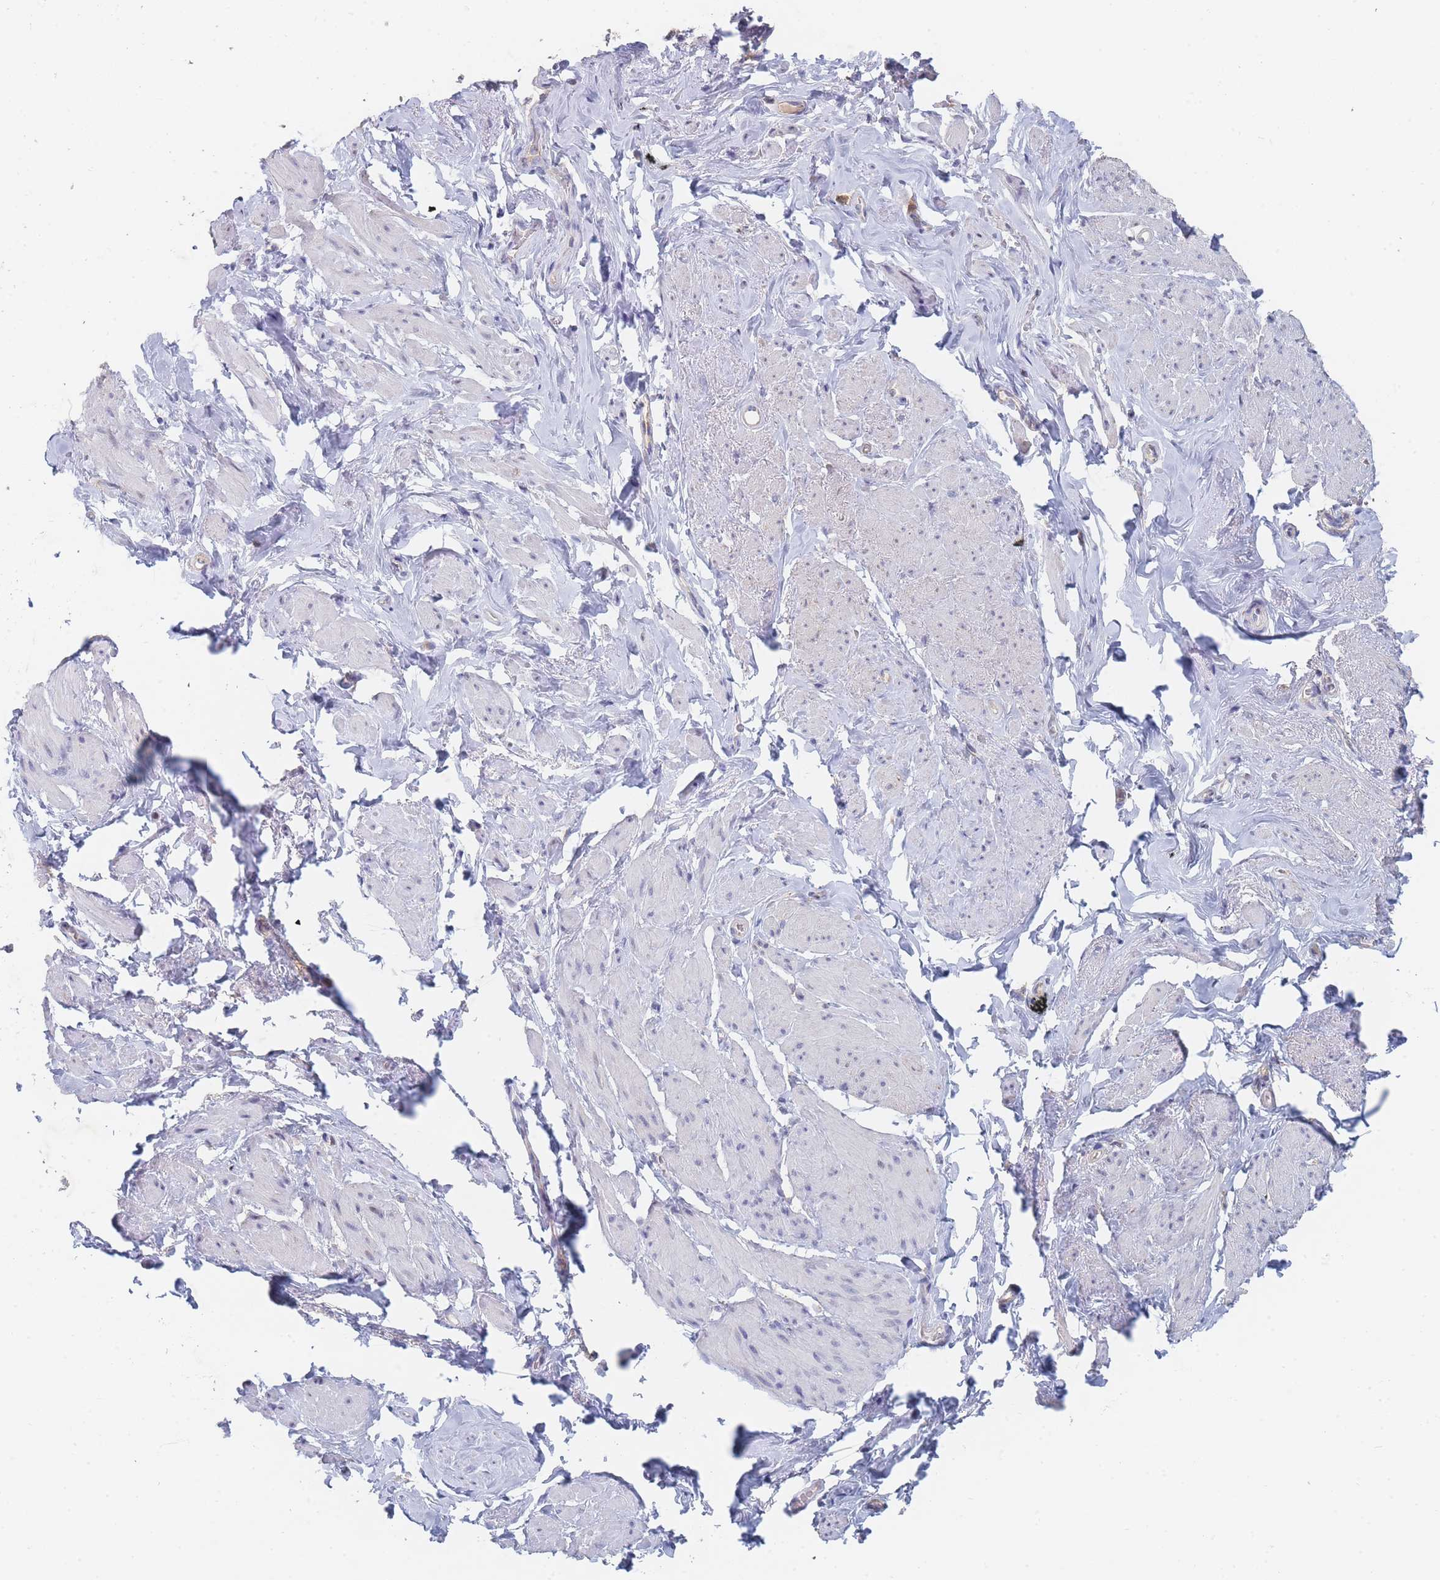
{"staining": {"intensity": "negative", "quantity": "none", "location": "none"}, "tissue": "smooth muscle", "cell_type": "Smooth muscle cells", "image_type": "normal", "snomed": [{"axis": "morphology", "description": "Normal tissue, NOS"}, {"axis": "topography", "description": "Smooth muscle"}, {"axis": "topography", "description": "Peripheral nerve tissue"}], "caption": "Photomicrograph shows no protein positivity in smooth muscle cells of benign smooth muscle.", "gene": "PPP6C", "patient": {"sex": "male", "age": 69}}